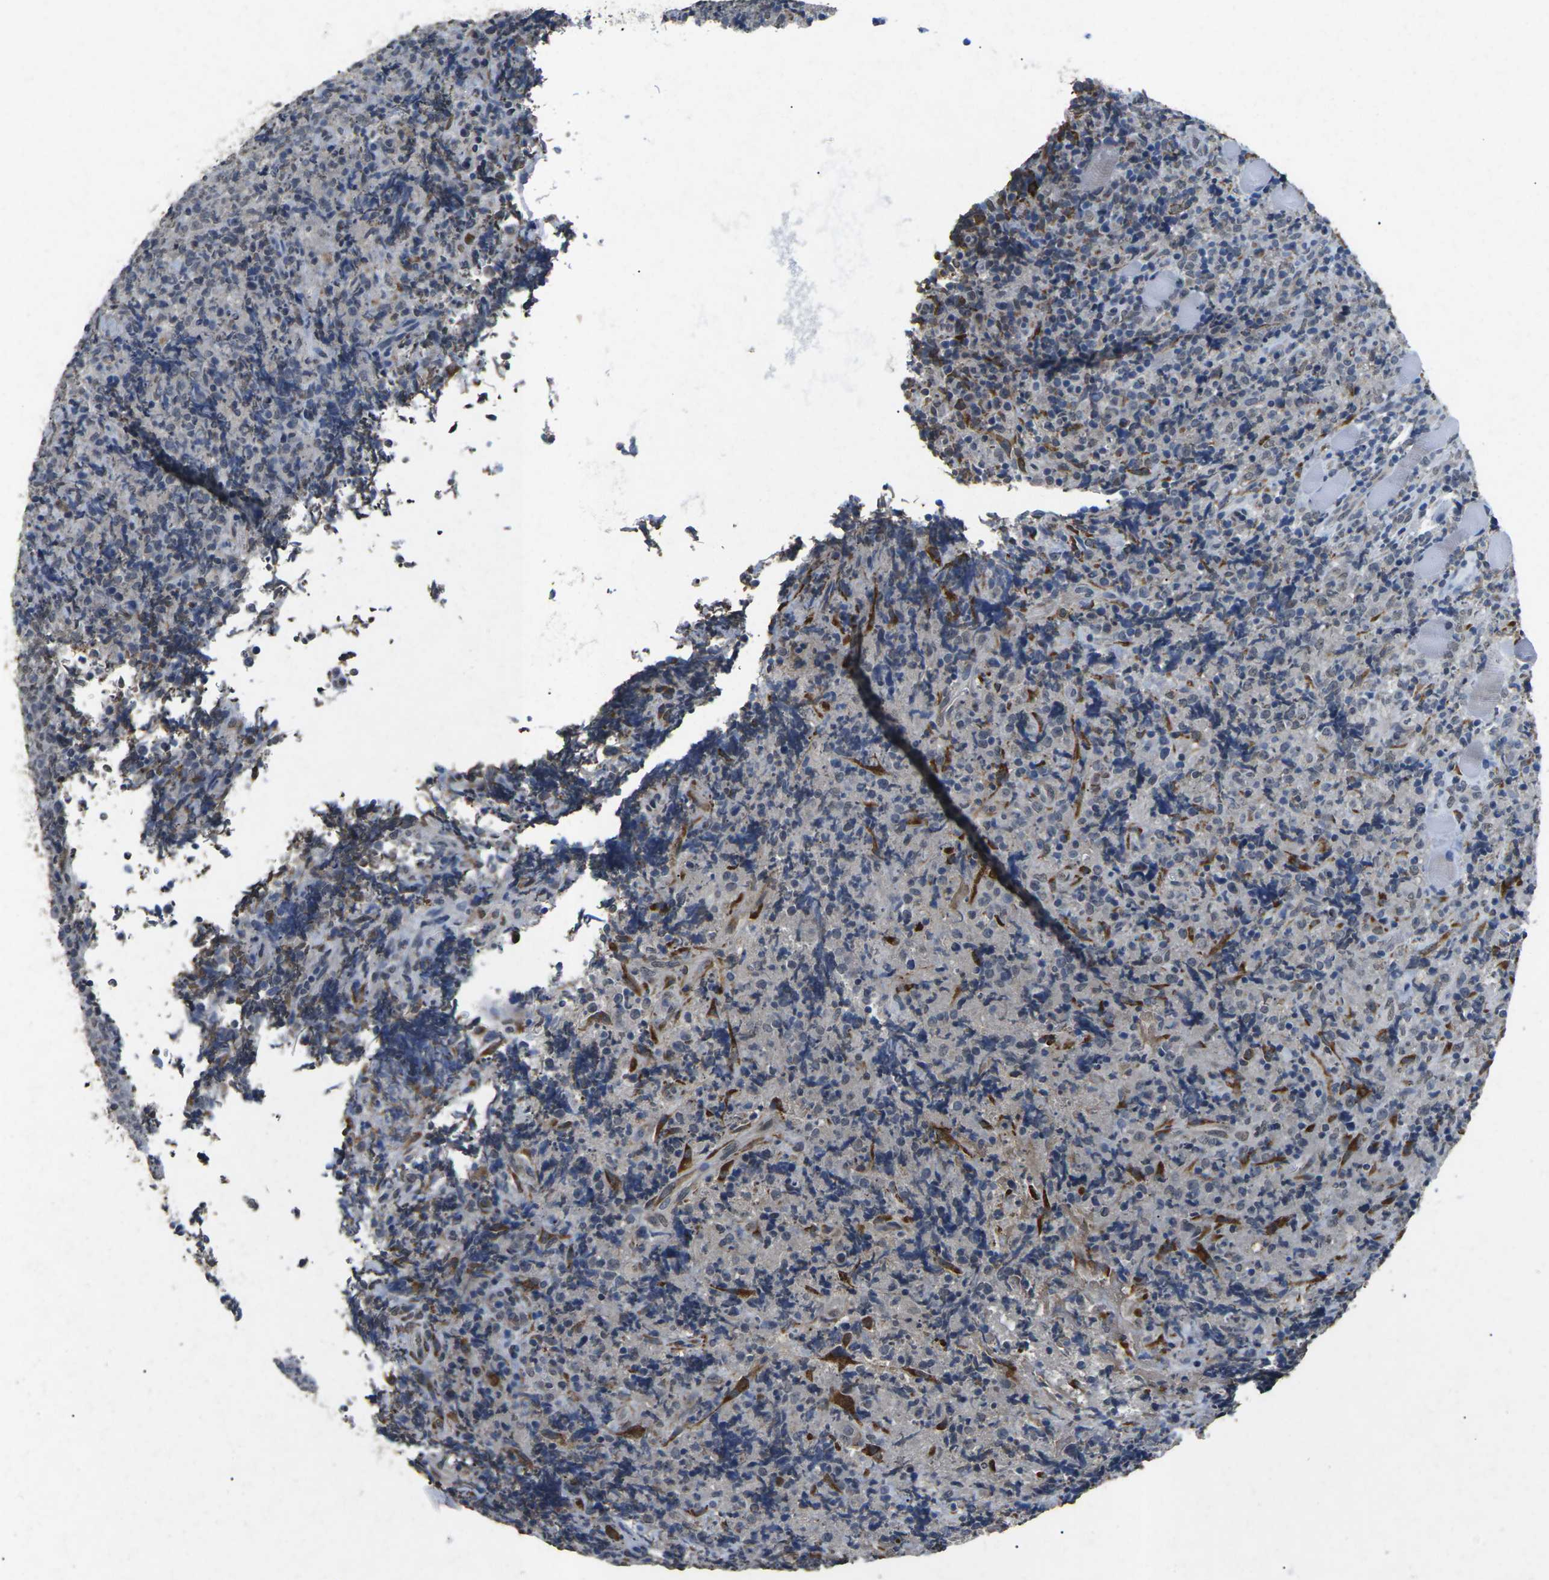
{"staining": {"intensity": "negative", "quantity": "none", "location": "none"}, "tissue": "lymphoma", "cell_type": "Tumor cells", "image_type": "cancer", "snomed": [{"axis": "morphology", "description": "Malignant lymphoma, non-Hodgkin's type, High grade"}, {"axis": "topography", "description": "Tonsil"}], "caption": "DAB immunohistochemical staining of high-grade malignant lymphoma, non-Hodgkin's type demonstrates no significant staining in tumor cells.", "gene": "SCNN1B", "patient": {"sex": "female", "age": 36}}